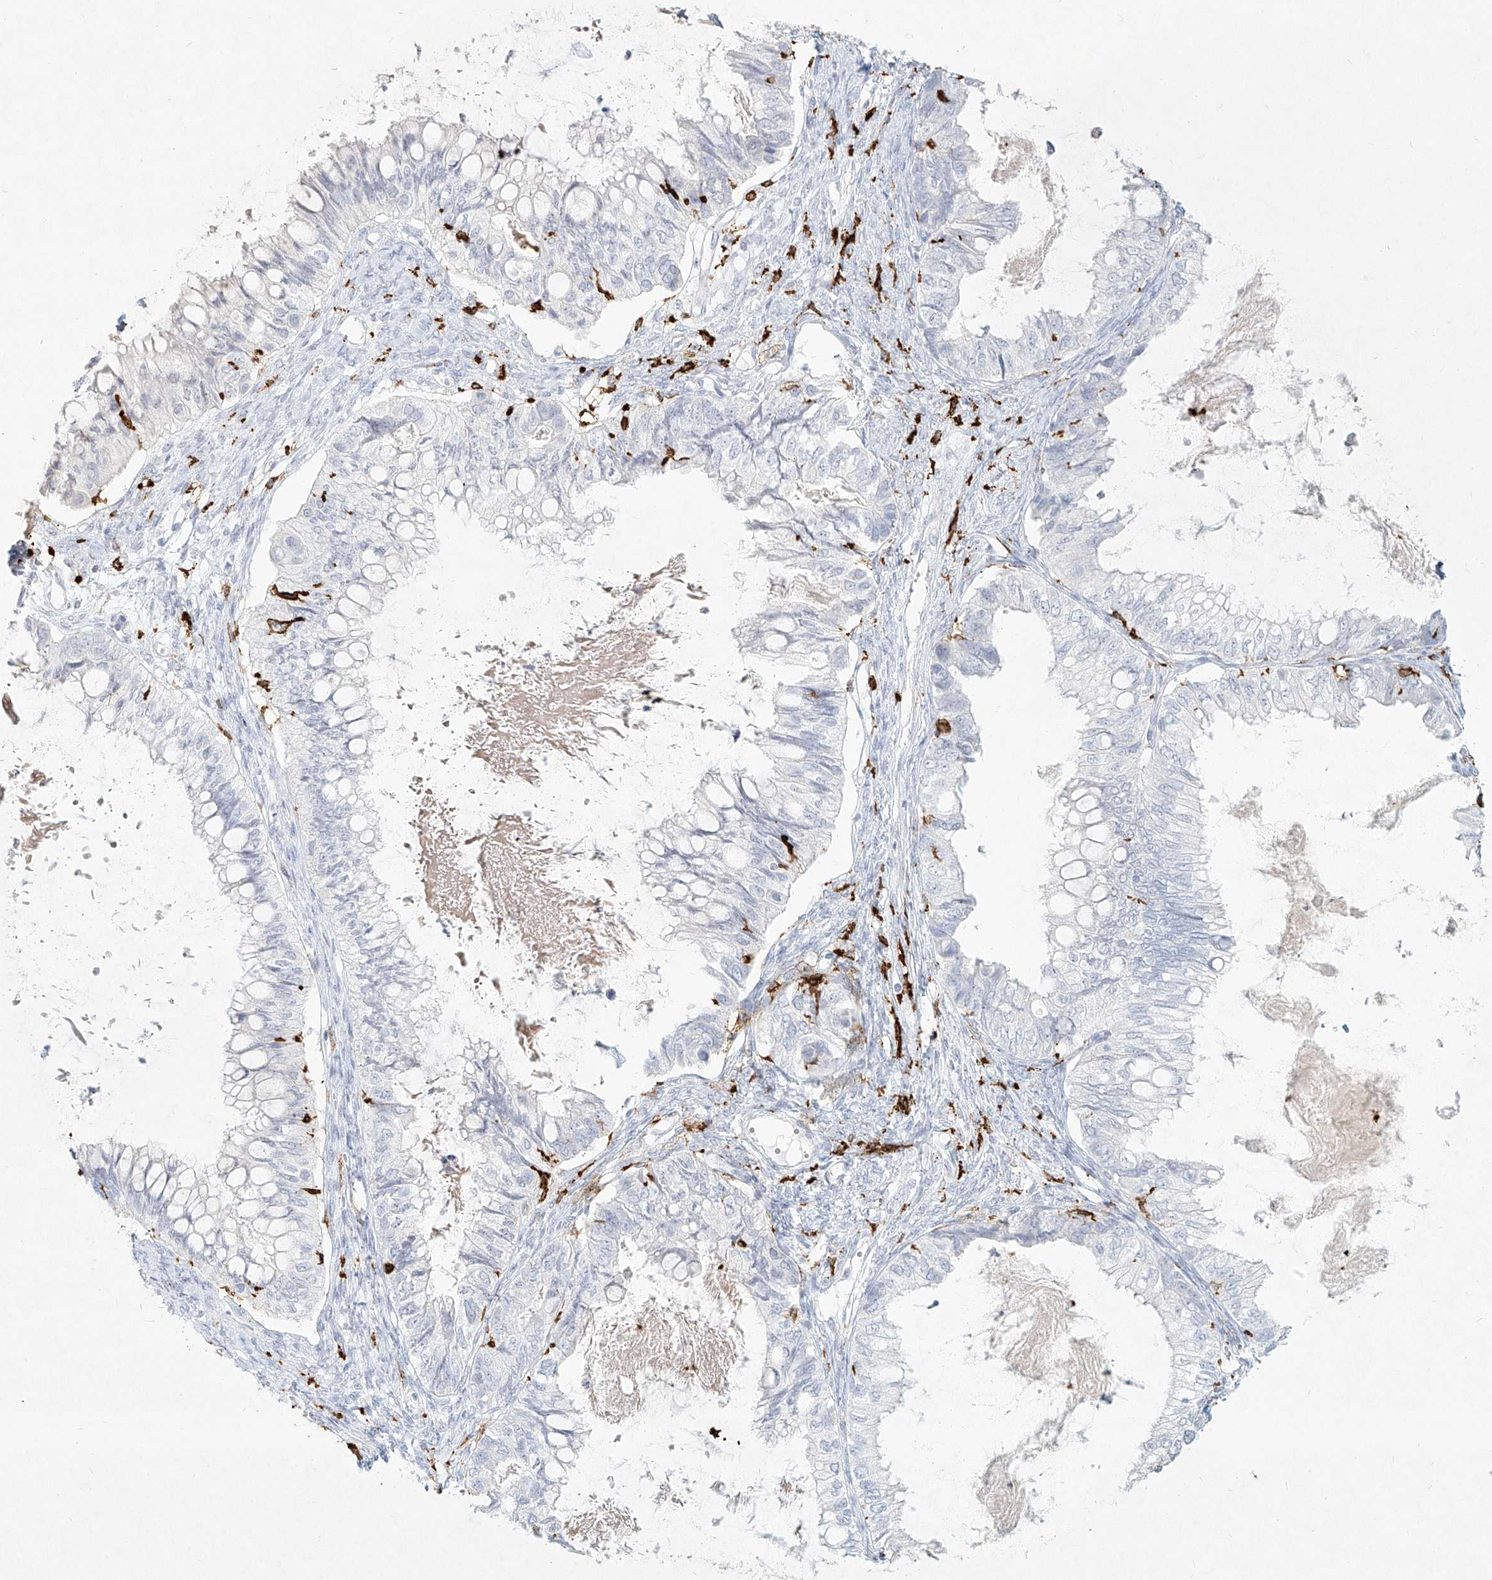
{"staining": {"intensity": "negative", "quantity": "none", "location": "none"}, "tissue": "ovarian cancer", "cell_type": "Tumor cells", "image_type": "cancer", "snomed": [{"axis": "morphology", "description": "Cystadenocarcinoma, mucinous, NOS"}, {"axis": "topography", "description": "Ovary"}], "caption": "There is no significant staining in tumor cells of mucinous cystadenocarcinoma (ovarian).", "gene": "CD209", "patient": {"sex": "female", "age": 80}}